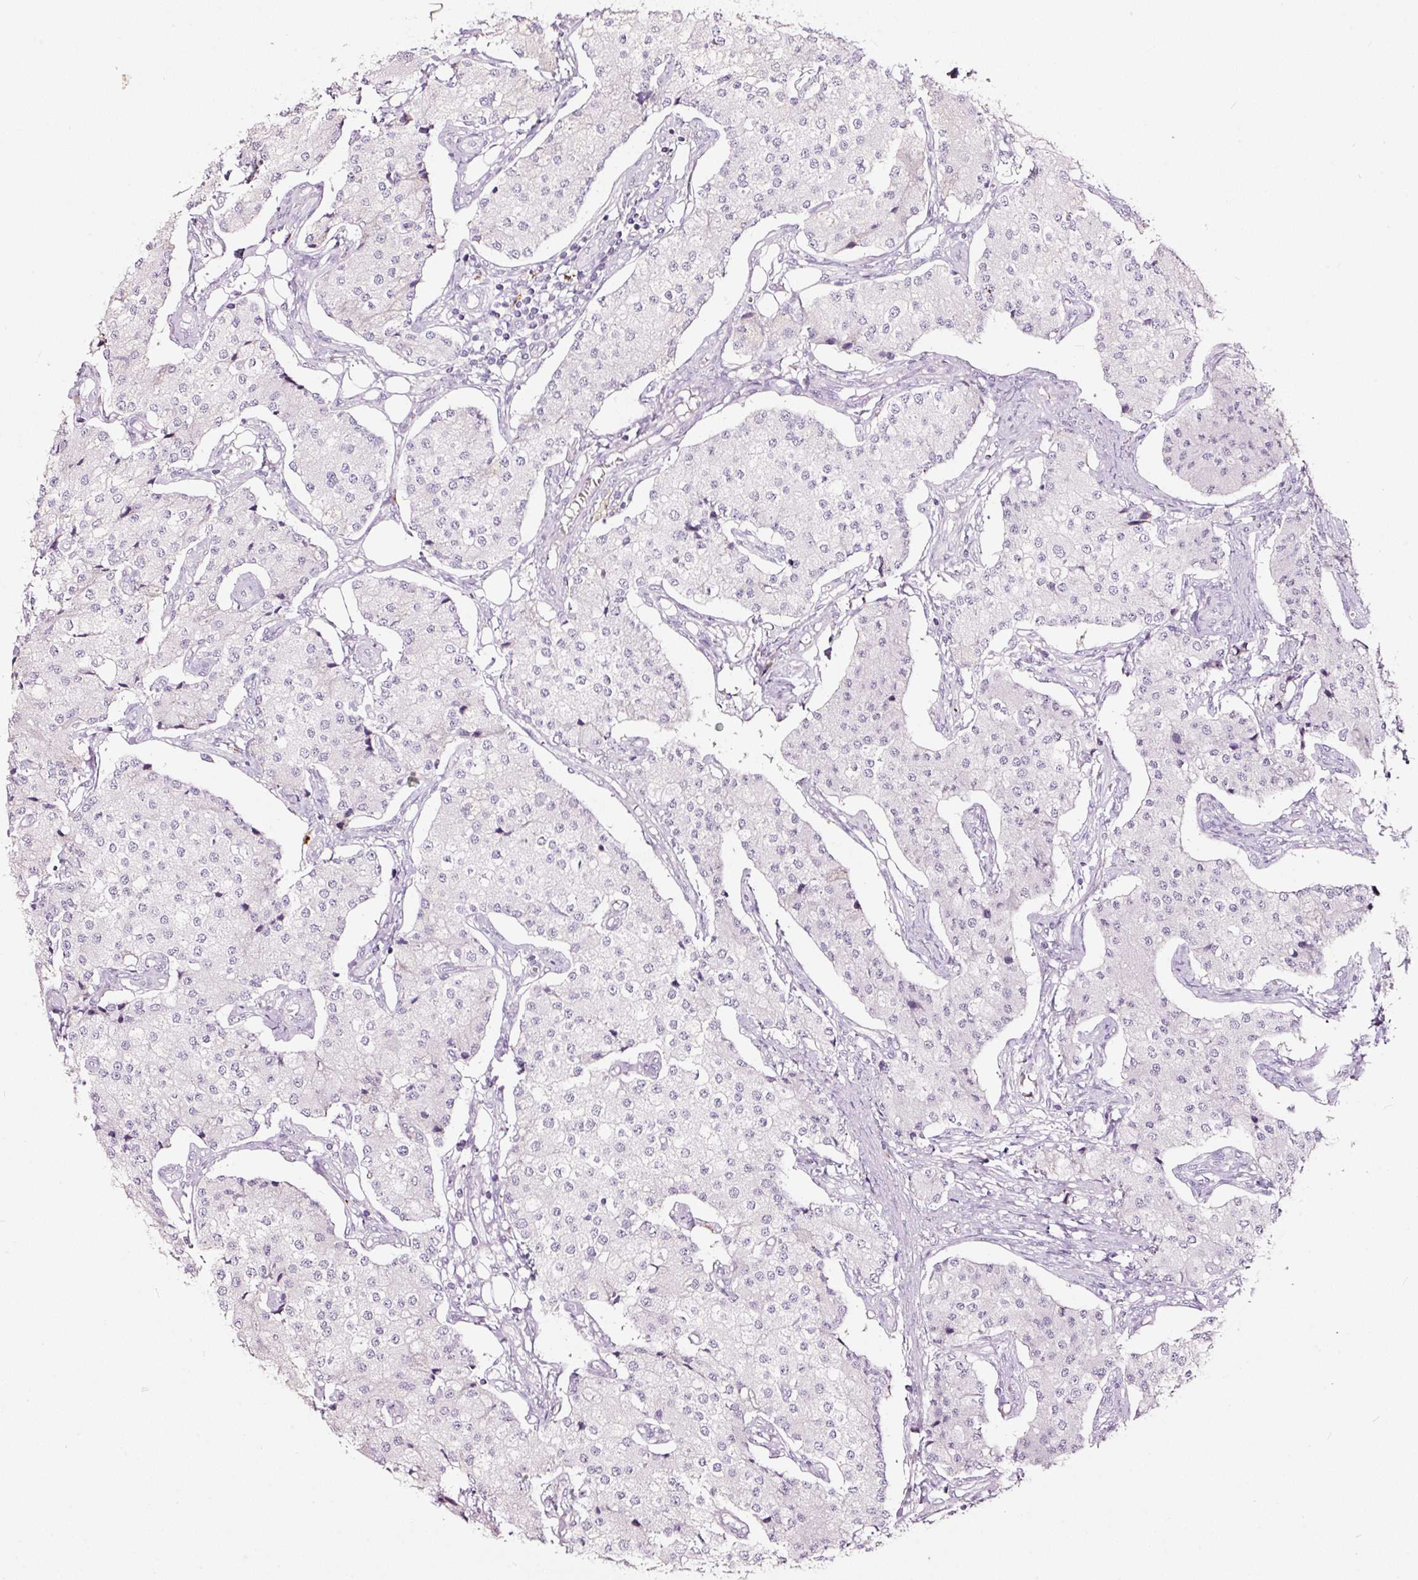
{"staining": {"intensity": "negative", "quantity": "none", "location": "none"}, "tissue": "carcinoid", "cell_type": "Tumor cells", "image_type": "cancer", "snomed": [{"axis": "morphology", "description": "Carcinoid, malignant, NOS"}, {"axis": "topography", "description": "Colon"}], "caption": "Immunohistochemistry (IHC) histopathology image of human malignant carcinoid stained for a protein (brown), which displays no expression in tumor cells.", "gene": "LAMP3", "patient": {"sex": "female", "age": 52}}